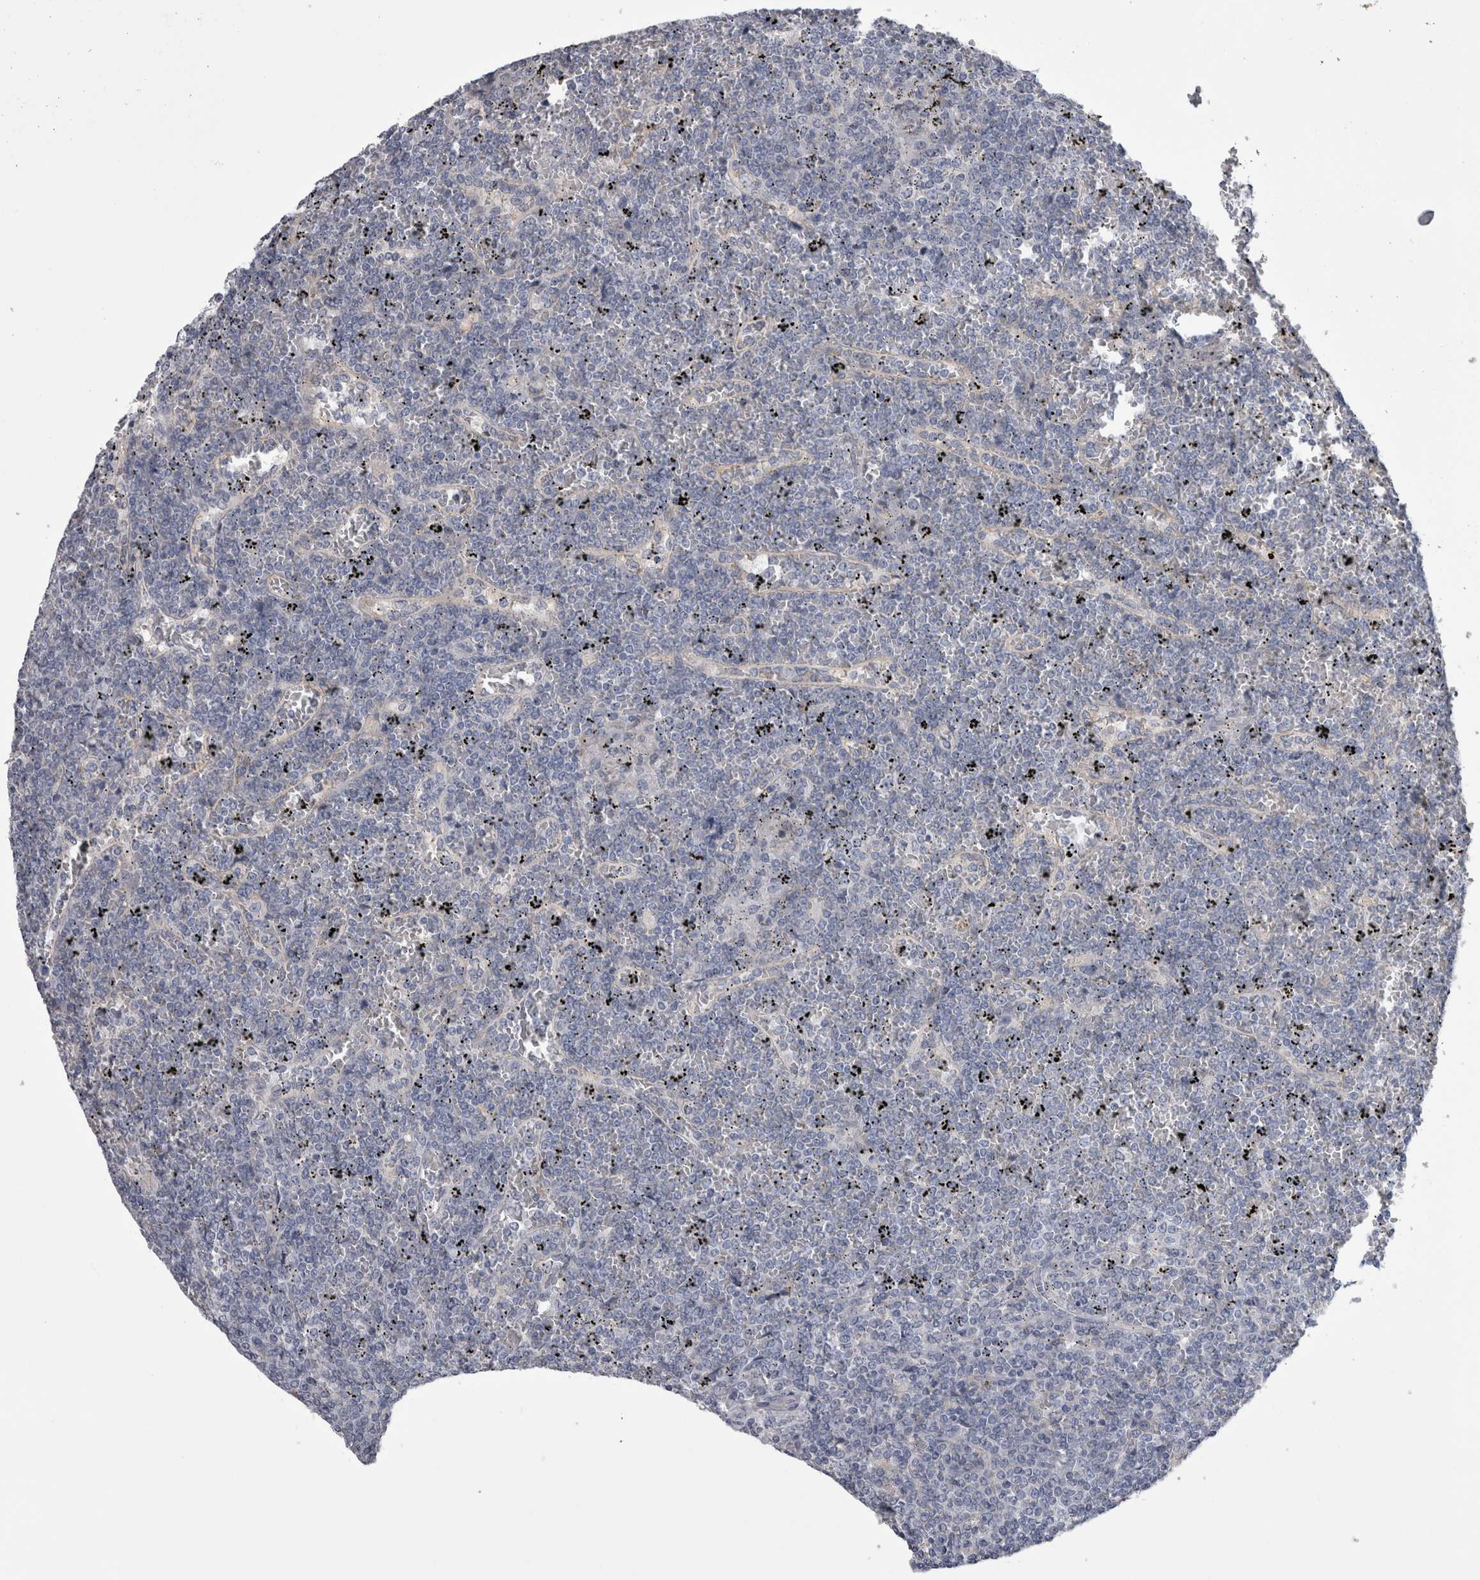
{"staining": {"intensity": "negative", "quantity": "none", "location": "none"}, "tissue": "lymphoma", "cell_type": "Tumor cells", "image_type": "cancer", "snomed": [{"axis": "morphology", "description": "Malignant lymphoma, non-Hodgkin's type, Low grade"}, {"axis": "topography", "description": "Spleen"}], "caption": "Human lymphoma stained for a protein using immunohistochemistry (IHC) exhibits no positivity in tumor cells.", "gene": "AFMID", "patient": {"sex": "female", "age": 19}}